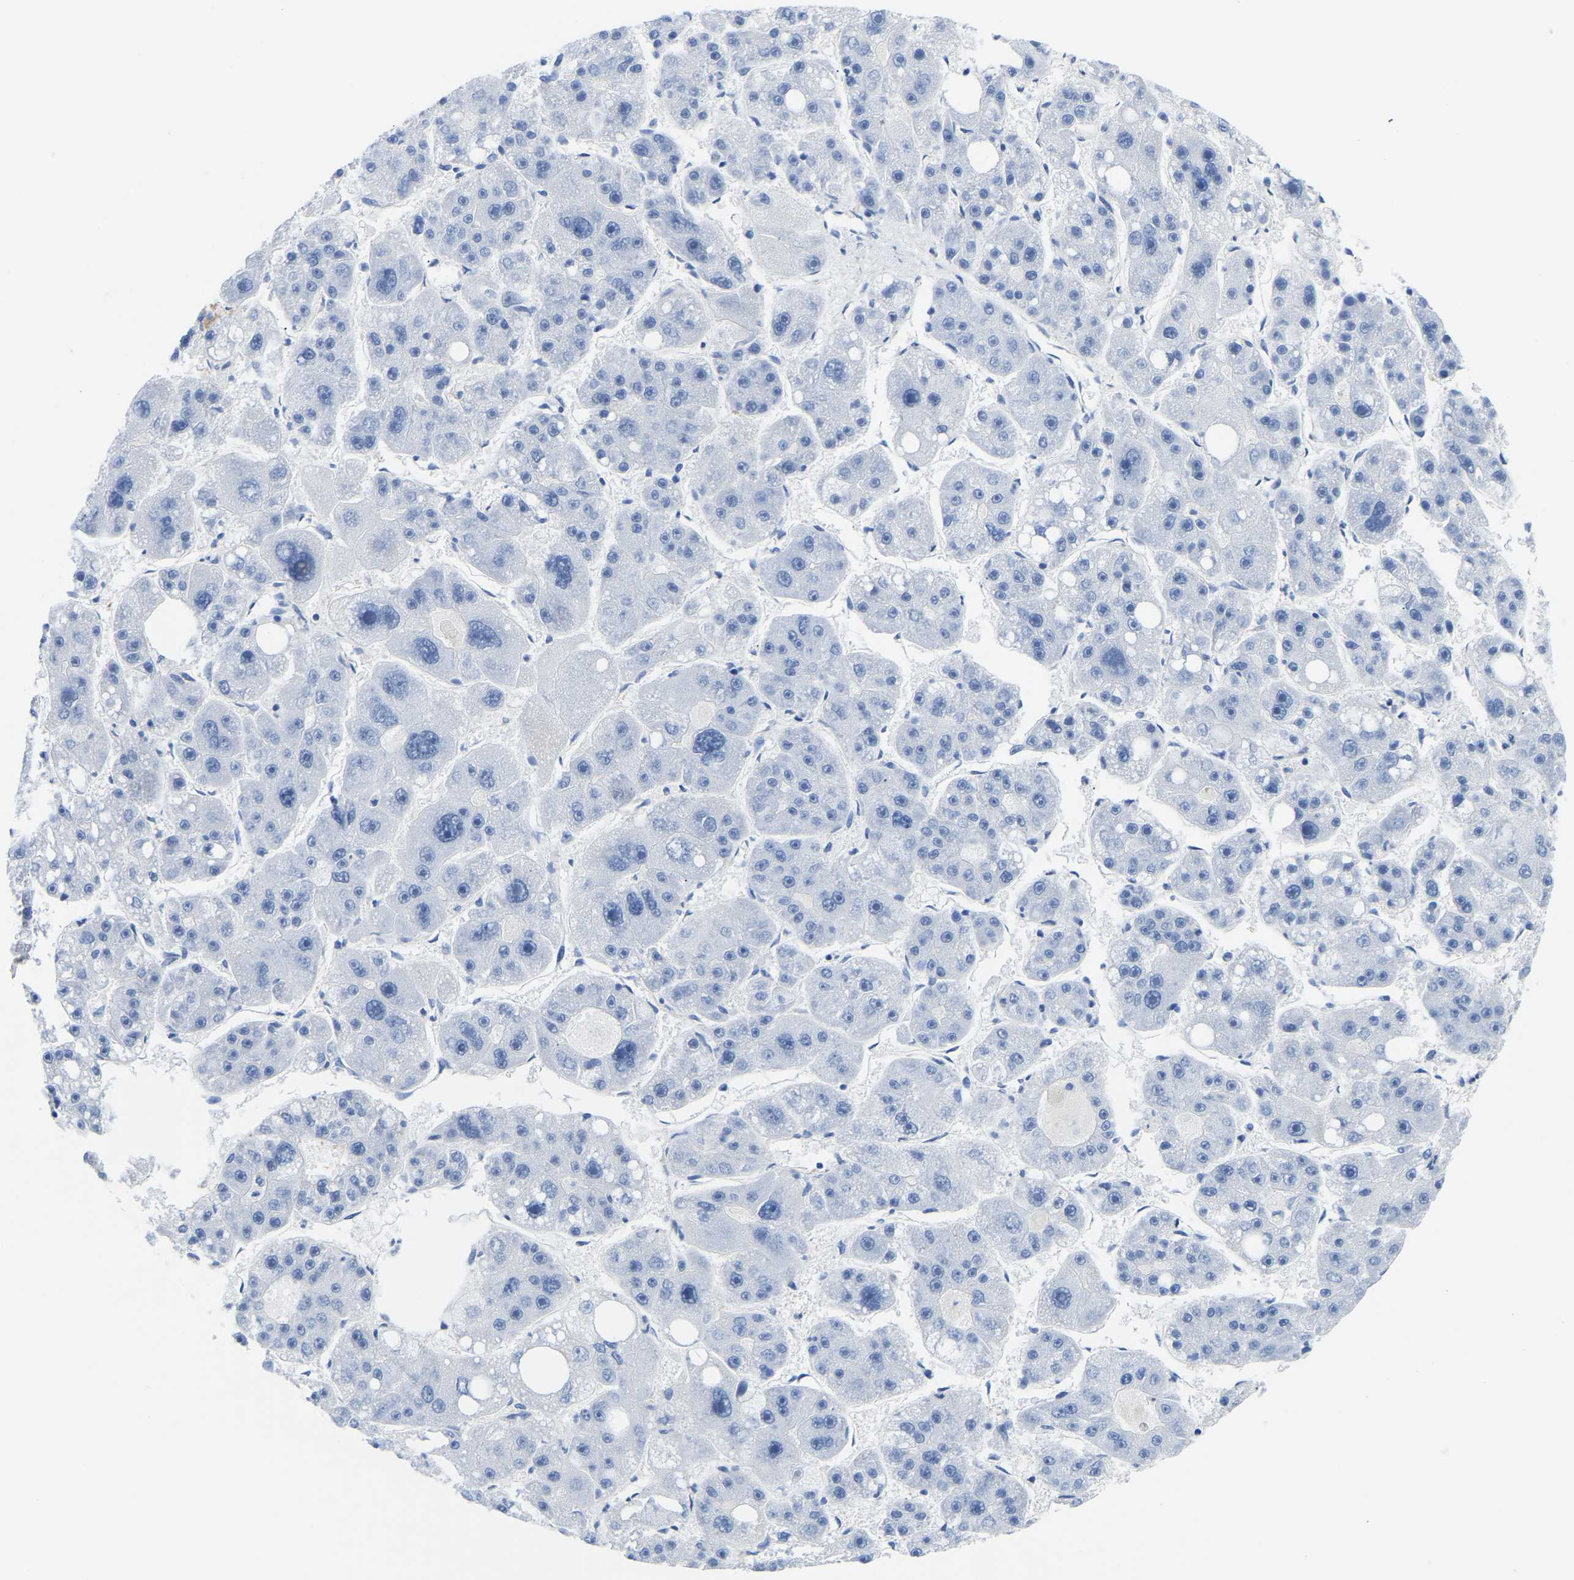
{"staining": {"intensity": "negative", "quantity": "none", "location": "none"}, "tissue": "liver cancer", "cell_type": "Tumor cells", "image_type": "cancer", "snomed": [{"axis": "morphology", "description": "Carcinoma, Hepatocellular, NOS"}, {"axis": "topography", "description": "Liver"}], "caption": "This is a micrograph of immunohistochemistry staining of hepatocellular carcinoma (liver), which shows no staining in tumor cells. Brightfield microscopy of IHC stained with DAB (3,3'-diaminobenzidine) (brown) and hematoxylin (blue), captured at high magnification.", "gene": "UPK3A", "patient": {"sex": "female", "age": 61}}